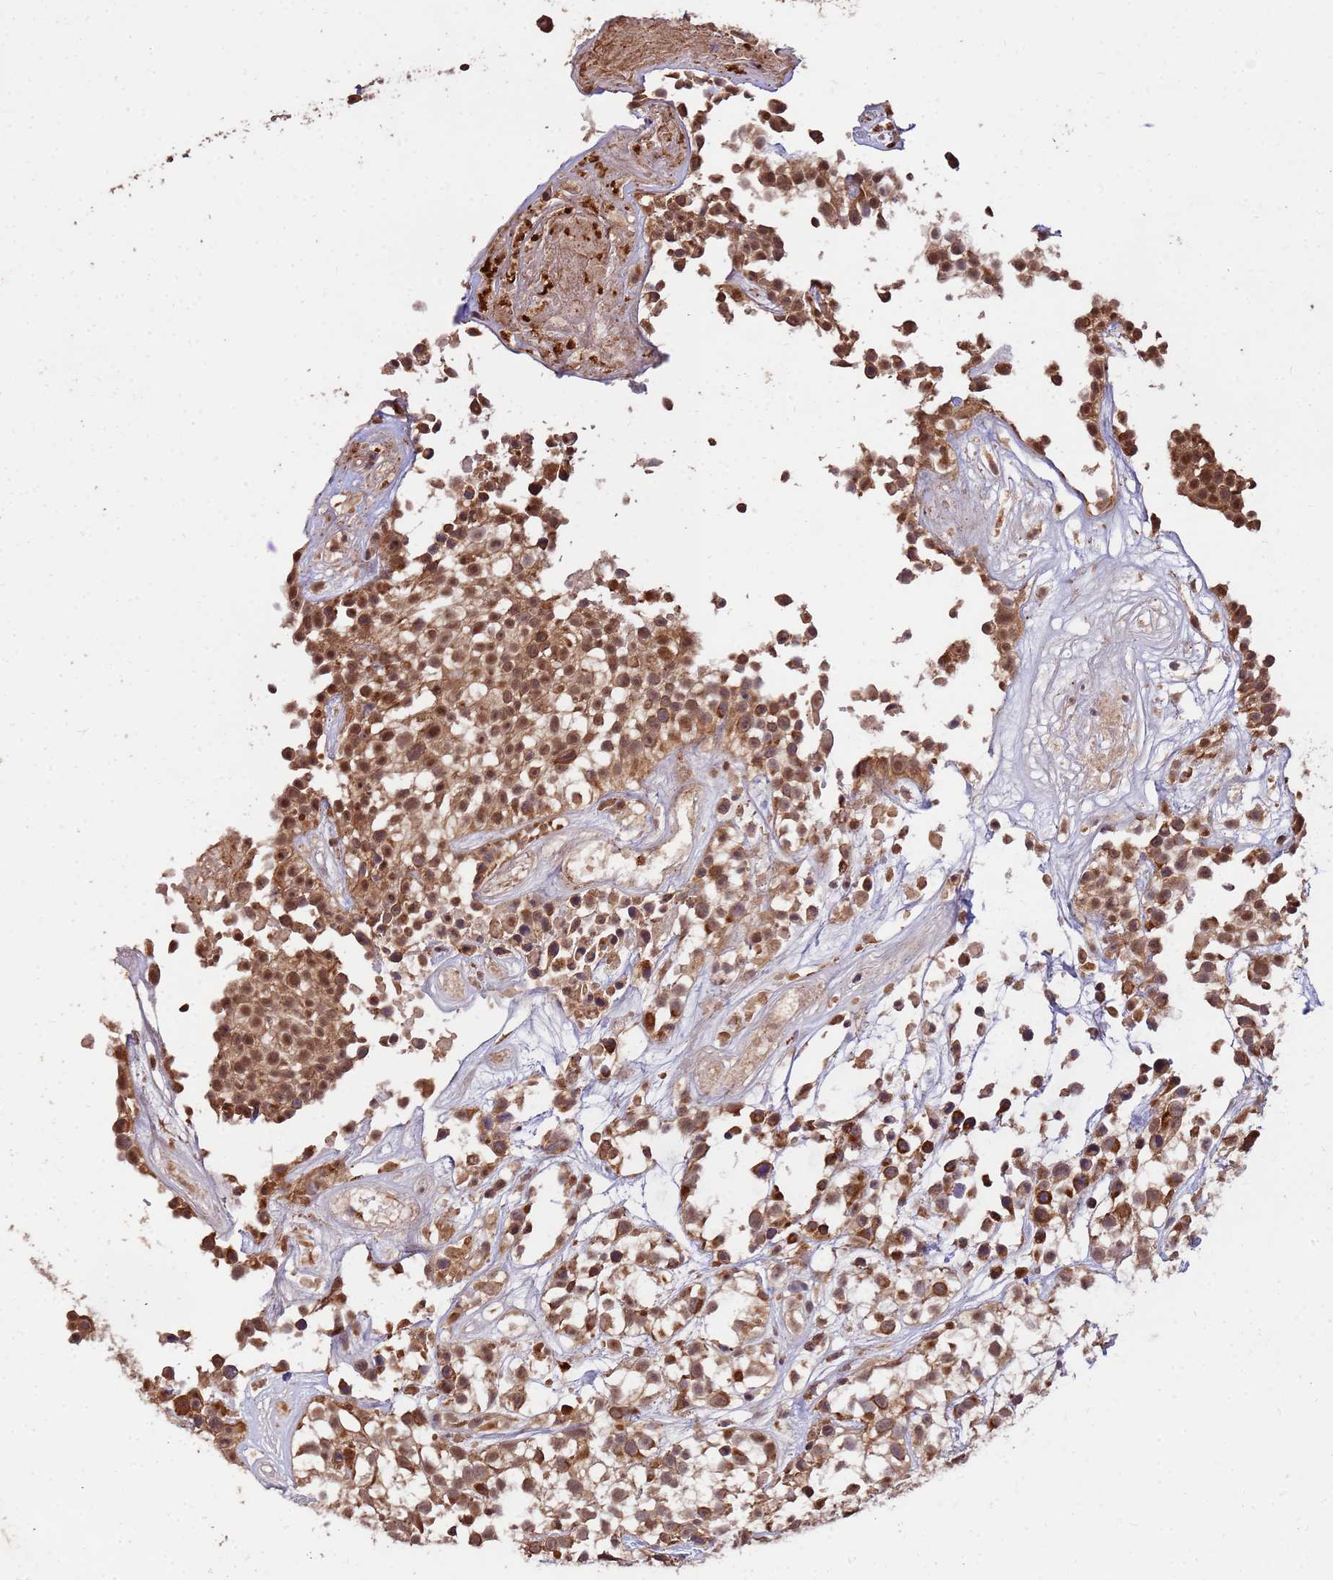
{"staining": {"intensity": "moderate", "quantity": ">75%", "location": "cytoplasmic/membranous,nuclear"}, "tissue": "urothelial cancer", "cell_type": "Tumor cells", "image_type": "cancer", "snomed": [{"axis": "morphology", "description": "Urothelial carcinoma, High grade"}, {"axis": "topography", "description": "Urinary bladder"}], "caption": "Immunohistochemical staining of urothelial cancer exhibits moderate cytoplasmic/membranous and nuclear protein positivity in approximately >75% of tumor cells.", "gene": "ZNF619", "patient": {"sex": "male", "age": 56}}